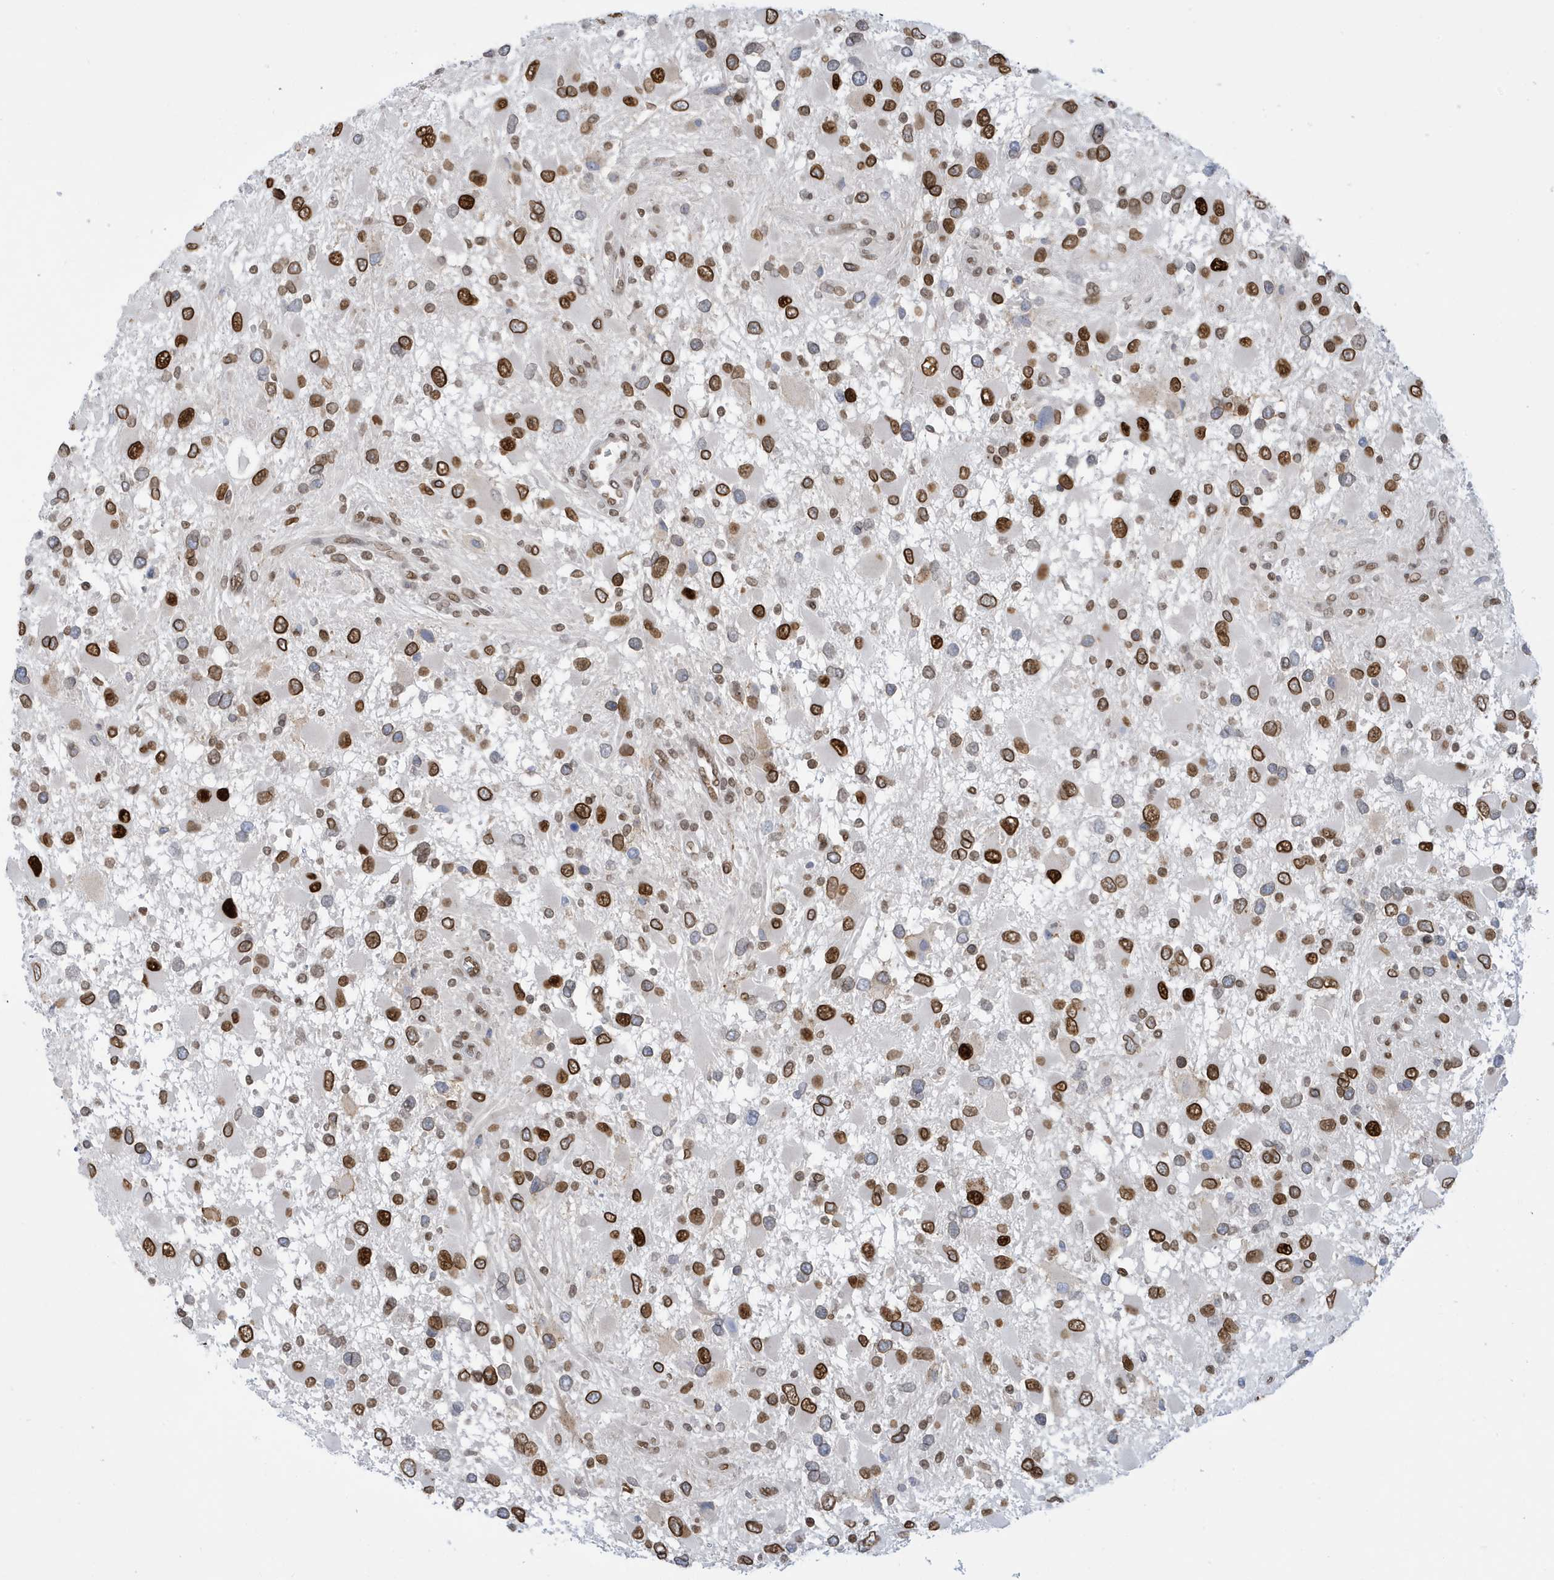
{"staining": {"intensity": "strong", "quantity": ">75%", "location": "cytoplasmic/membranous,nuclear"}, "tissue": "glioma", "cell_type": "Tumor cells", "image_type": "cancer", "snomed": [{"axis": "morphology", "description": "Glioma, malignant, High grade"}, {"axis": "topography", "description": "Brain"}], "caption": "Strong cytoplasmic/membranous and nuclear expression is present in approximately >75% of tumor cells in malignant glioma (high-grade).", "gene": "PCYT1A", "patient": {"sex": "male", "age": 53}}